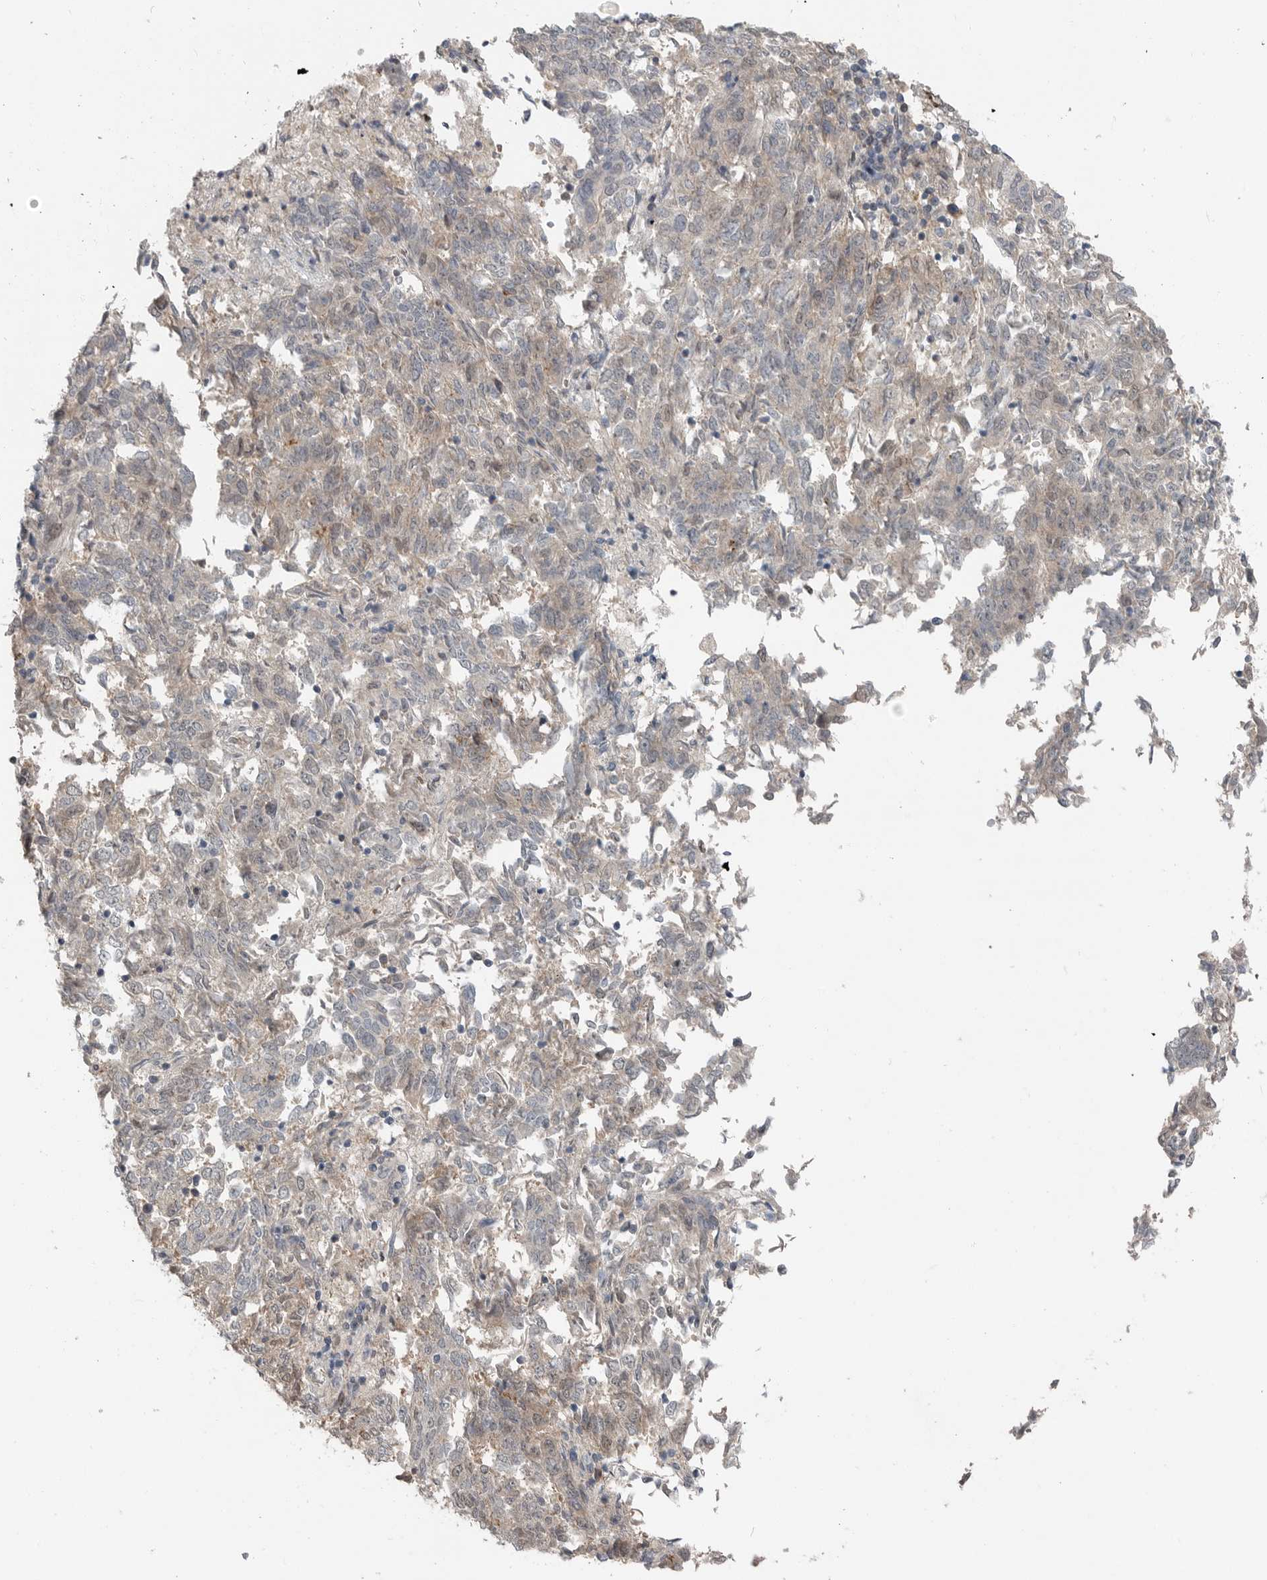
{"staining": {"intensity": "weak", "quantity": "<25%", "location": "nuclear"}, "tissue": "endometrial cancer", "cell_type": "Tumor cells", "image_type": "cancer", "snomed": [{"axis": "morphology", "description": "Adenocarcinoma, NOS"}, {"axis": "topography", "description": "Endometrium"}], "caption": "The micrograph displays no staining of tumor cells in adenocarcinoma (endometrial).", "gene": "MFAP3L", "patient": {"sex": "female", "age": 80}}